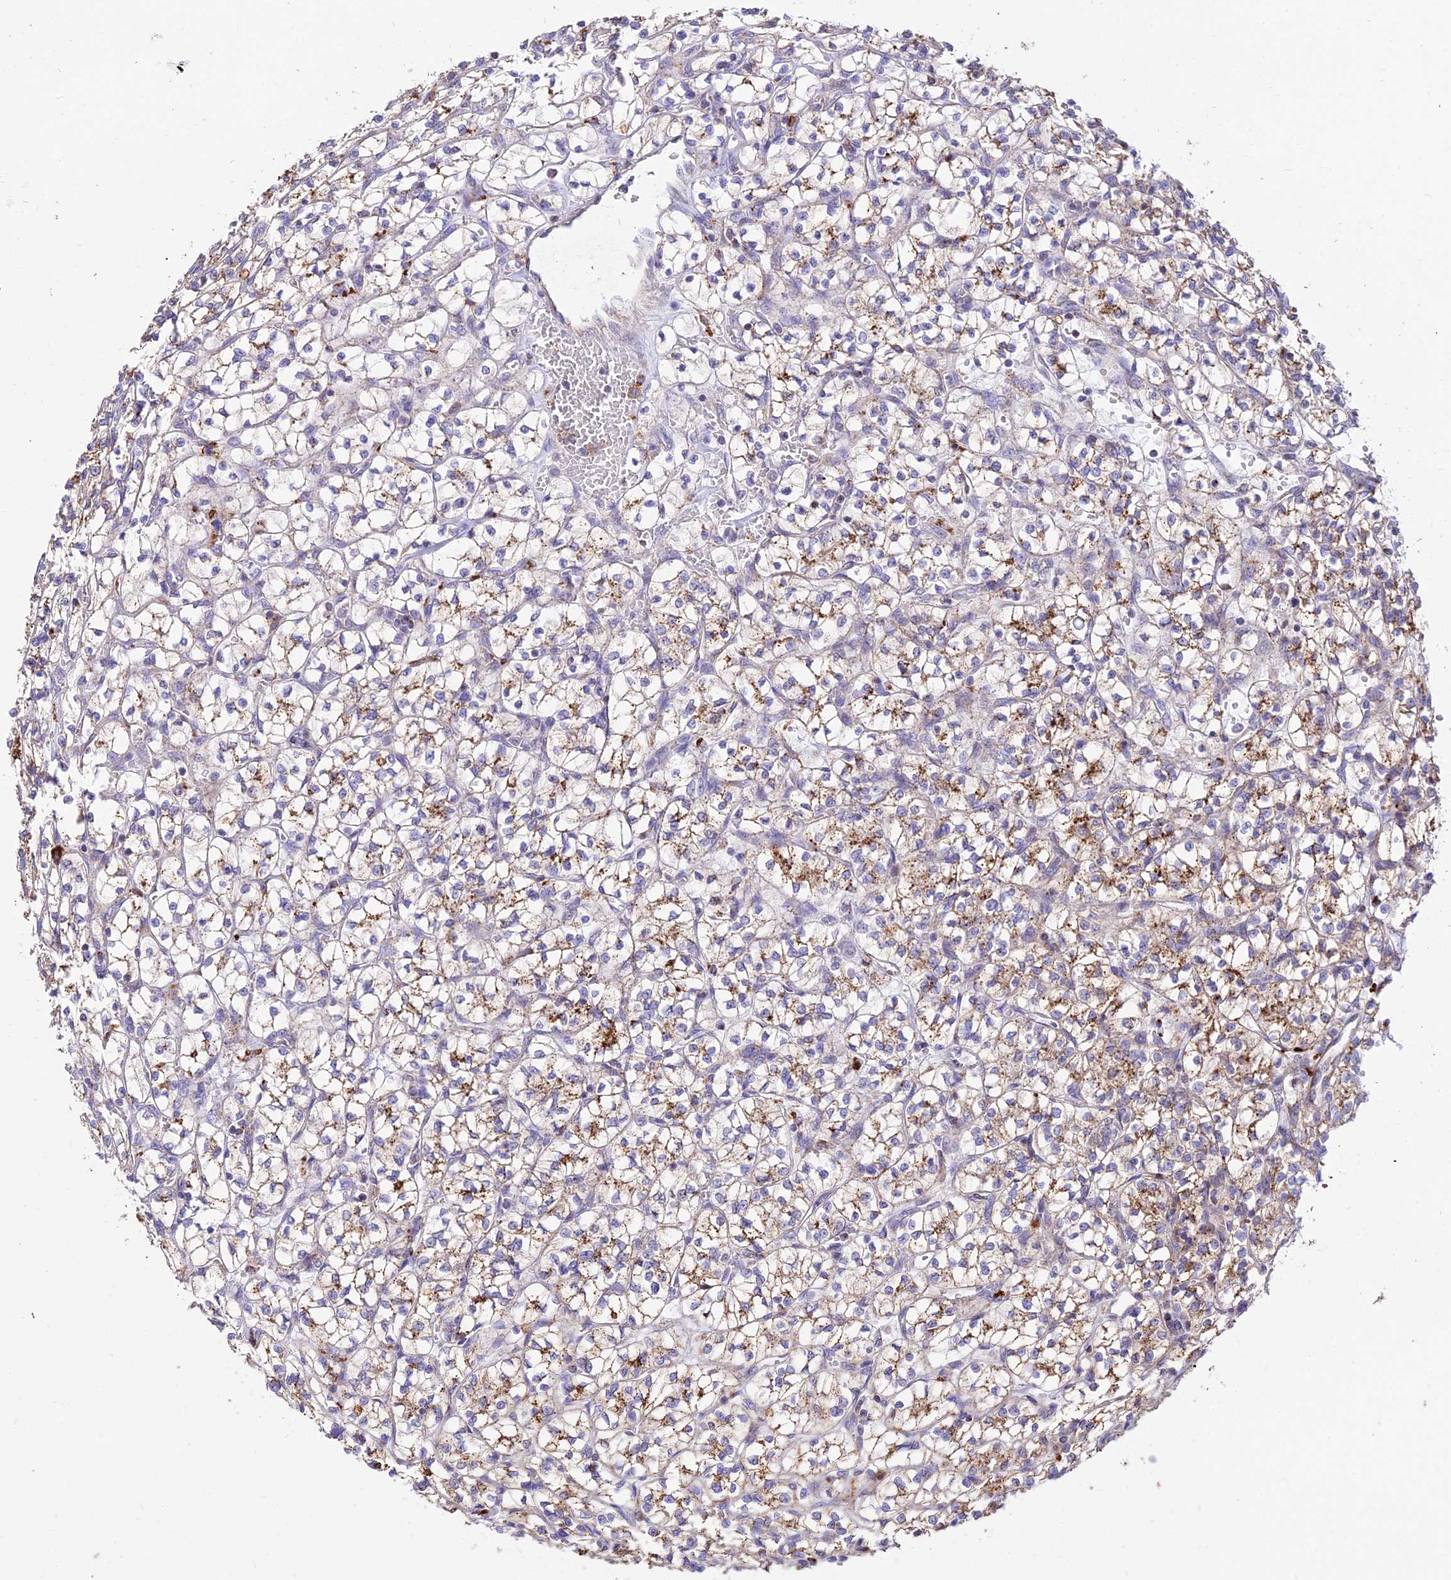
{"staining": {"intensity": "moderate", "quantity": ">75%", "location": "cytoplasmic/membranous"}, "tissue": "renal cancer", "cell_type": "Tumor cells", "image_type": "cancer", "snomed": [{"axis": "morphology", "description": "Adenocarcinoma, NOS"}, {"axis": "topography", "description": "Kidney"}], "caption": "Moderate cytoplasmic/membranous protein positivity is seen in approximately >75% of tumor cells in adenocarcinoma (renal).", "gene": "PNLIPRP3", "patient": {"sex": "female", "age": 64}}